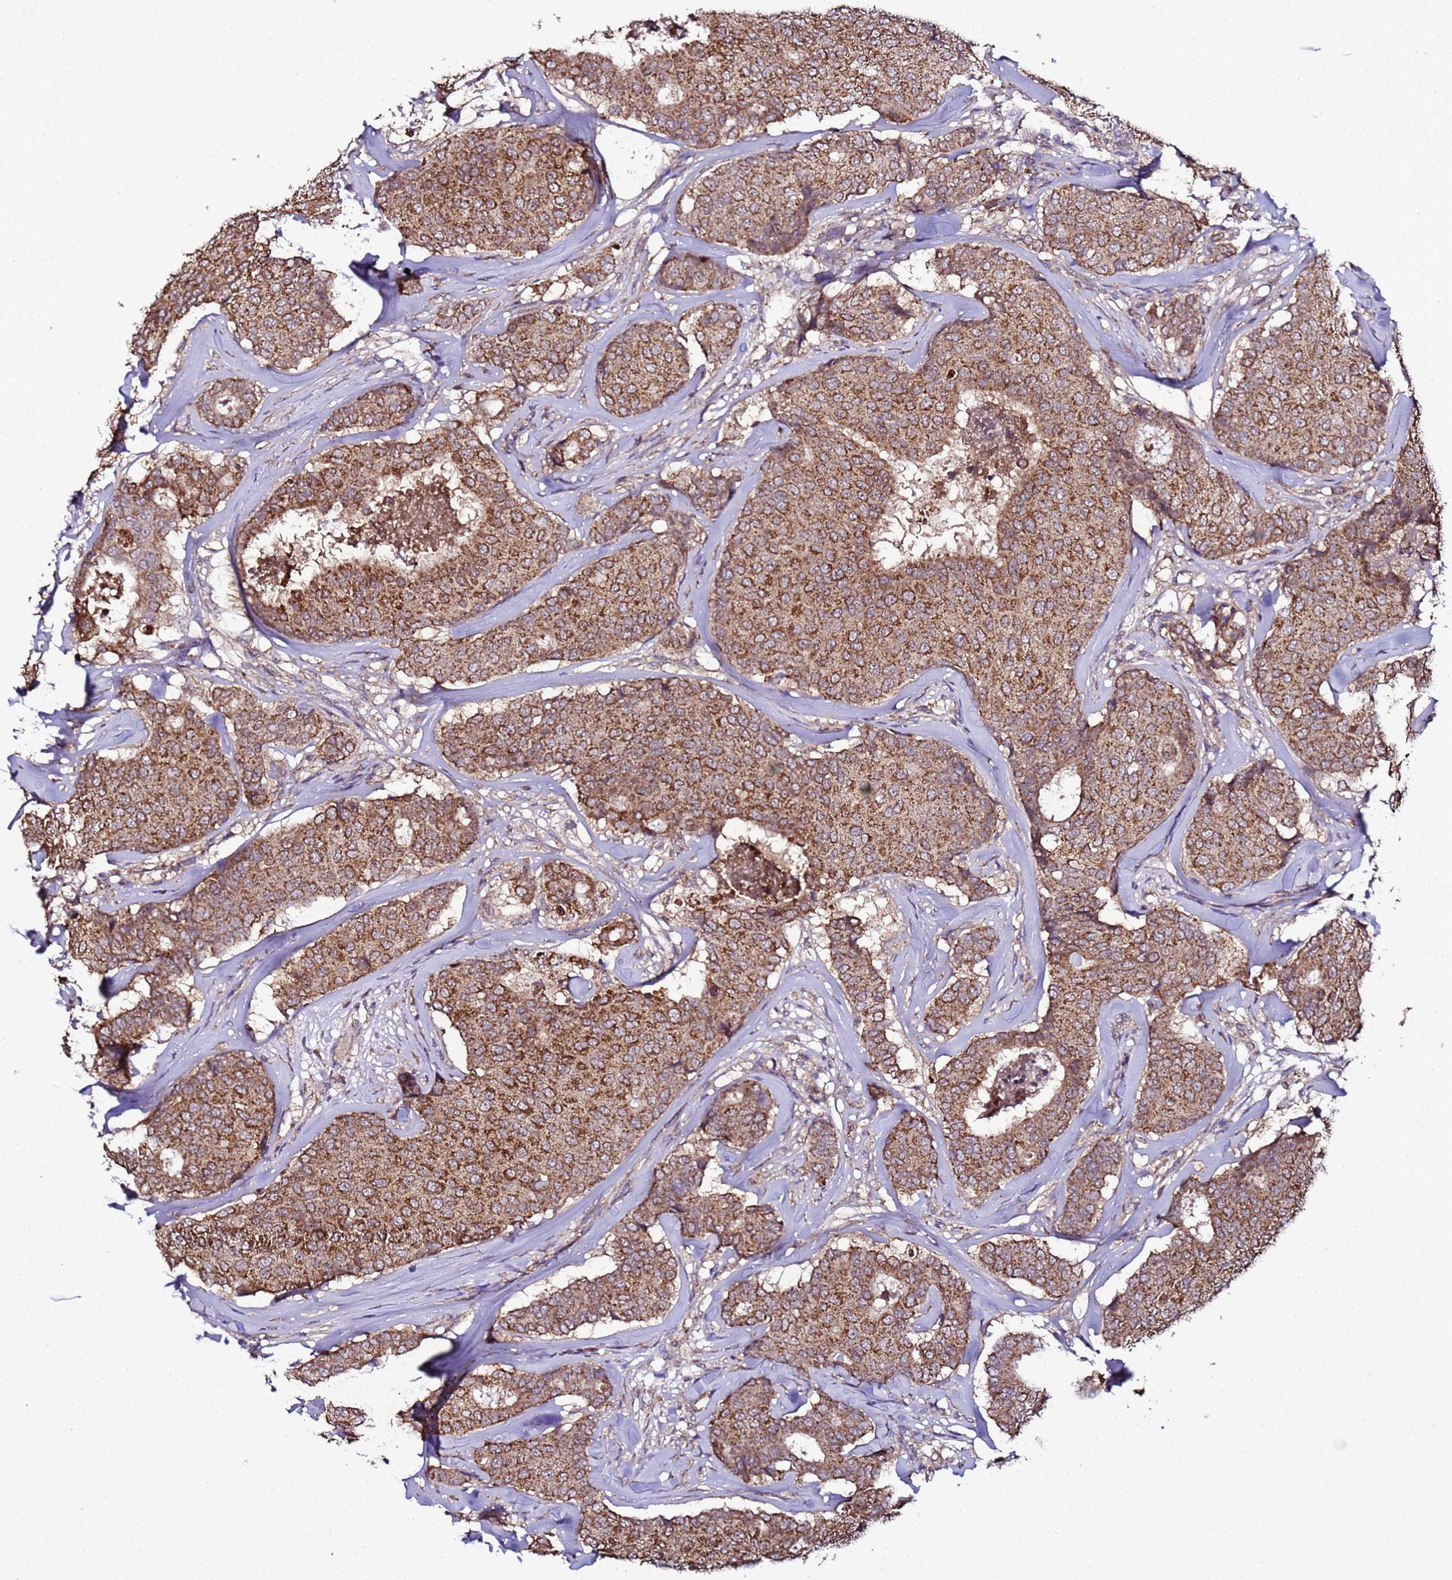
{"staining": {"intensity": "strong", "quantity": ">75%", "location": "cytoplasmic/membranous"}, "tissue": "breast cancer", "cell_type": "Tumor cells", "image_type": "cancer", "snomed": [{"axis": "morphology", "description": "Duct carcinoma"}, {"axis": "topography", "description": "Breast"}], "caption": "Tumor cells reveal high levels of strong cytoplasmic/membranous staining in about >75% of cells in human breast cancer (infiltrating ductal carcinoma).", "gene": "HSPBAP1", "patient": {"sex": "female", "age": 75}}